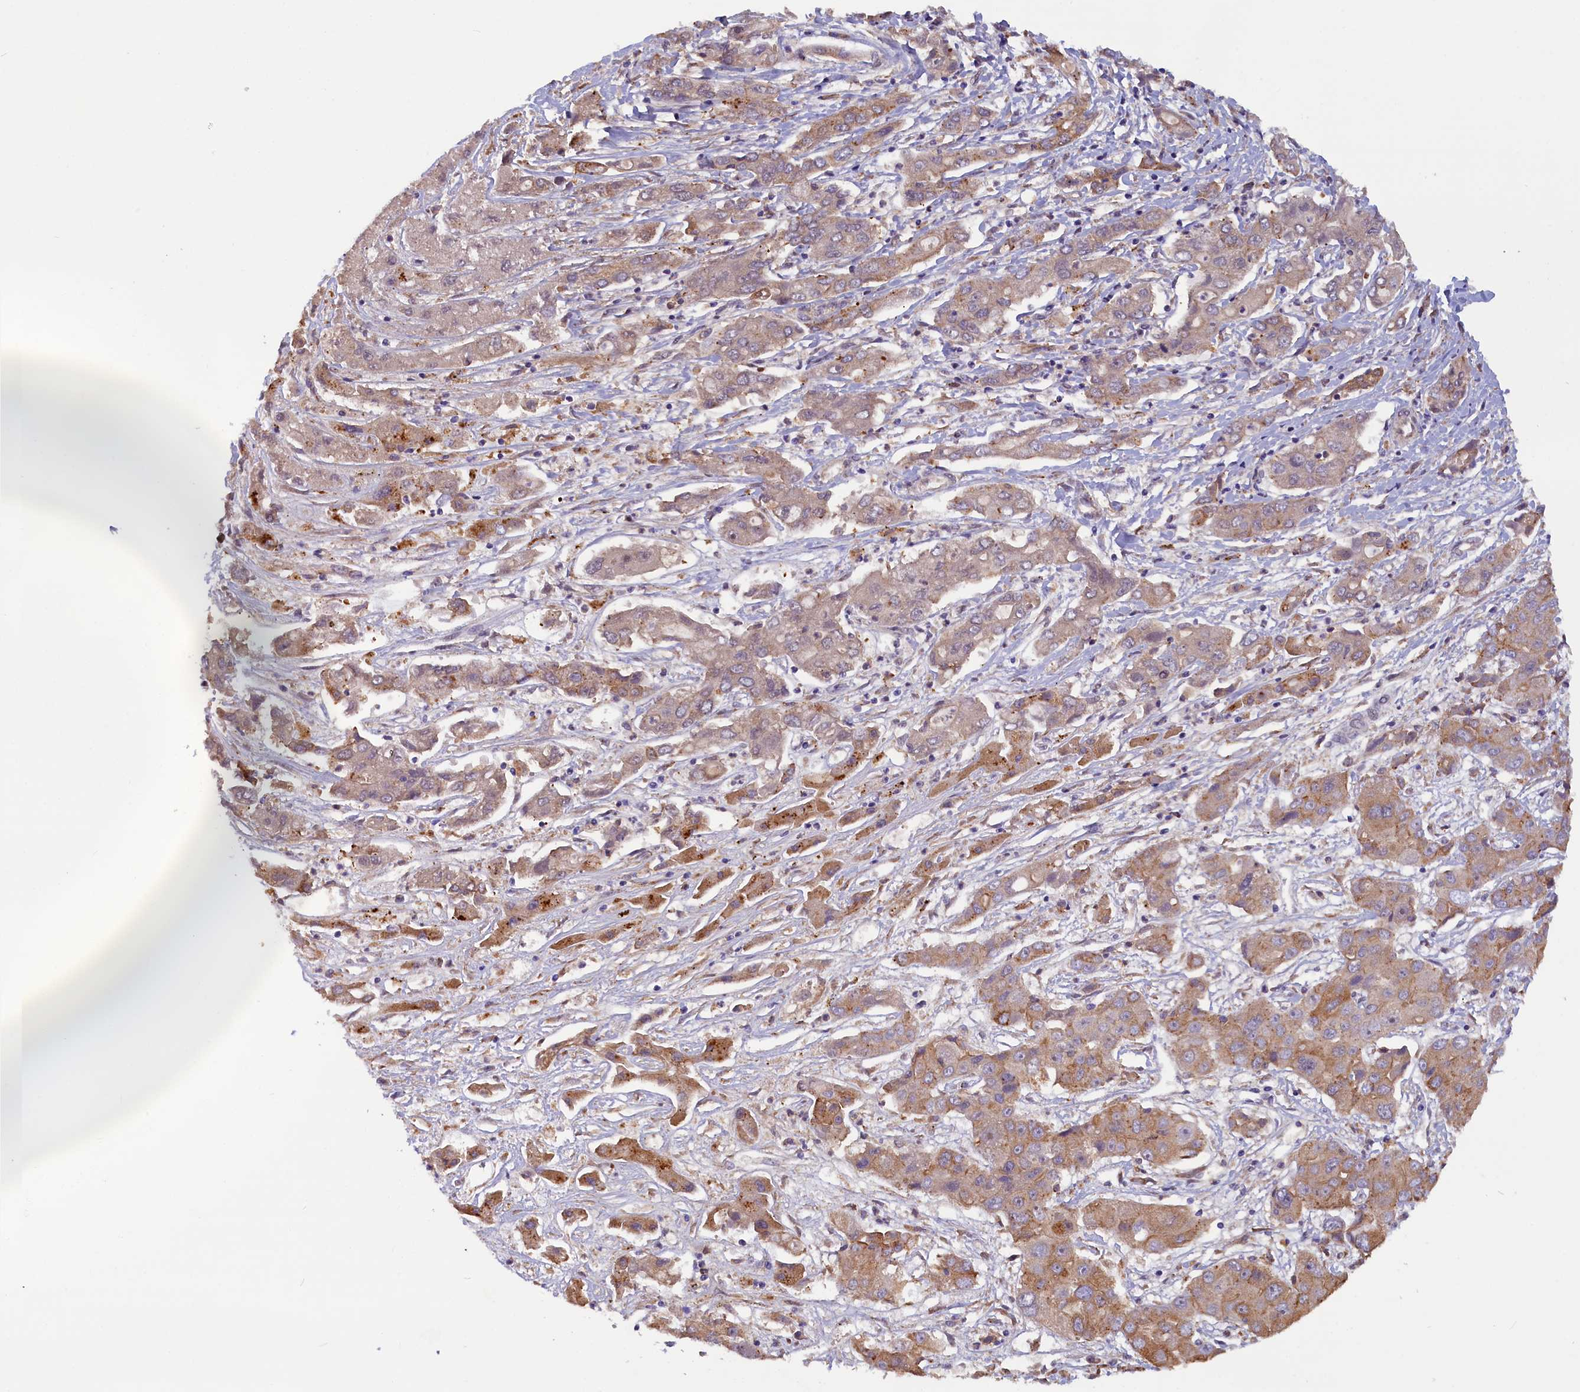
{"staining": {"intensity": "moderate", "quantity": ">75%", "location": "cytoplasmic/membranous"}, "tissue": "liver cancer", "cell_type": "Tumor cells", "image_type": "cancer", "snomed": [{"axis": "morphology", "description": "Cholangiocarcinoma"}, {"axis": "topography", "description": "Liver"}], "caption": "The histopathology image displays immunohistochemical staining of liver cancer (cholangiocarcinoma). There is moderate cytoplasmic/membranous staining is seen in about >75% of tumor cells.", "gene": "CCDC9B", "patient": {"sex": "male", "age": 67}}